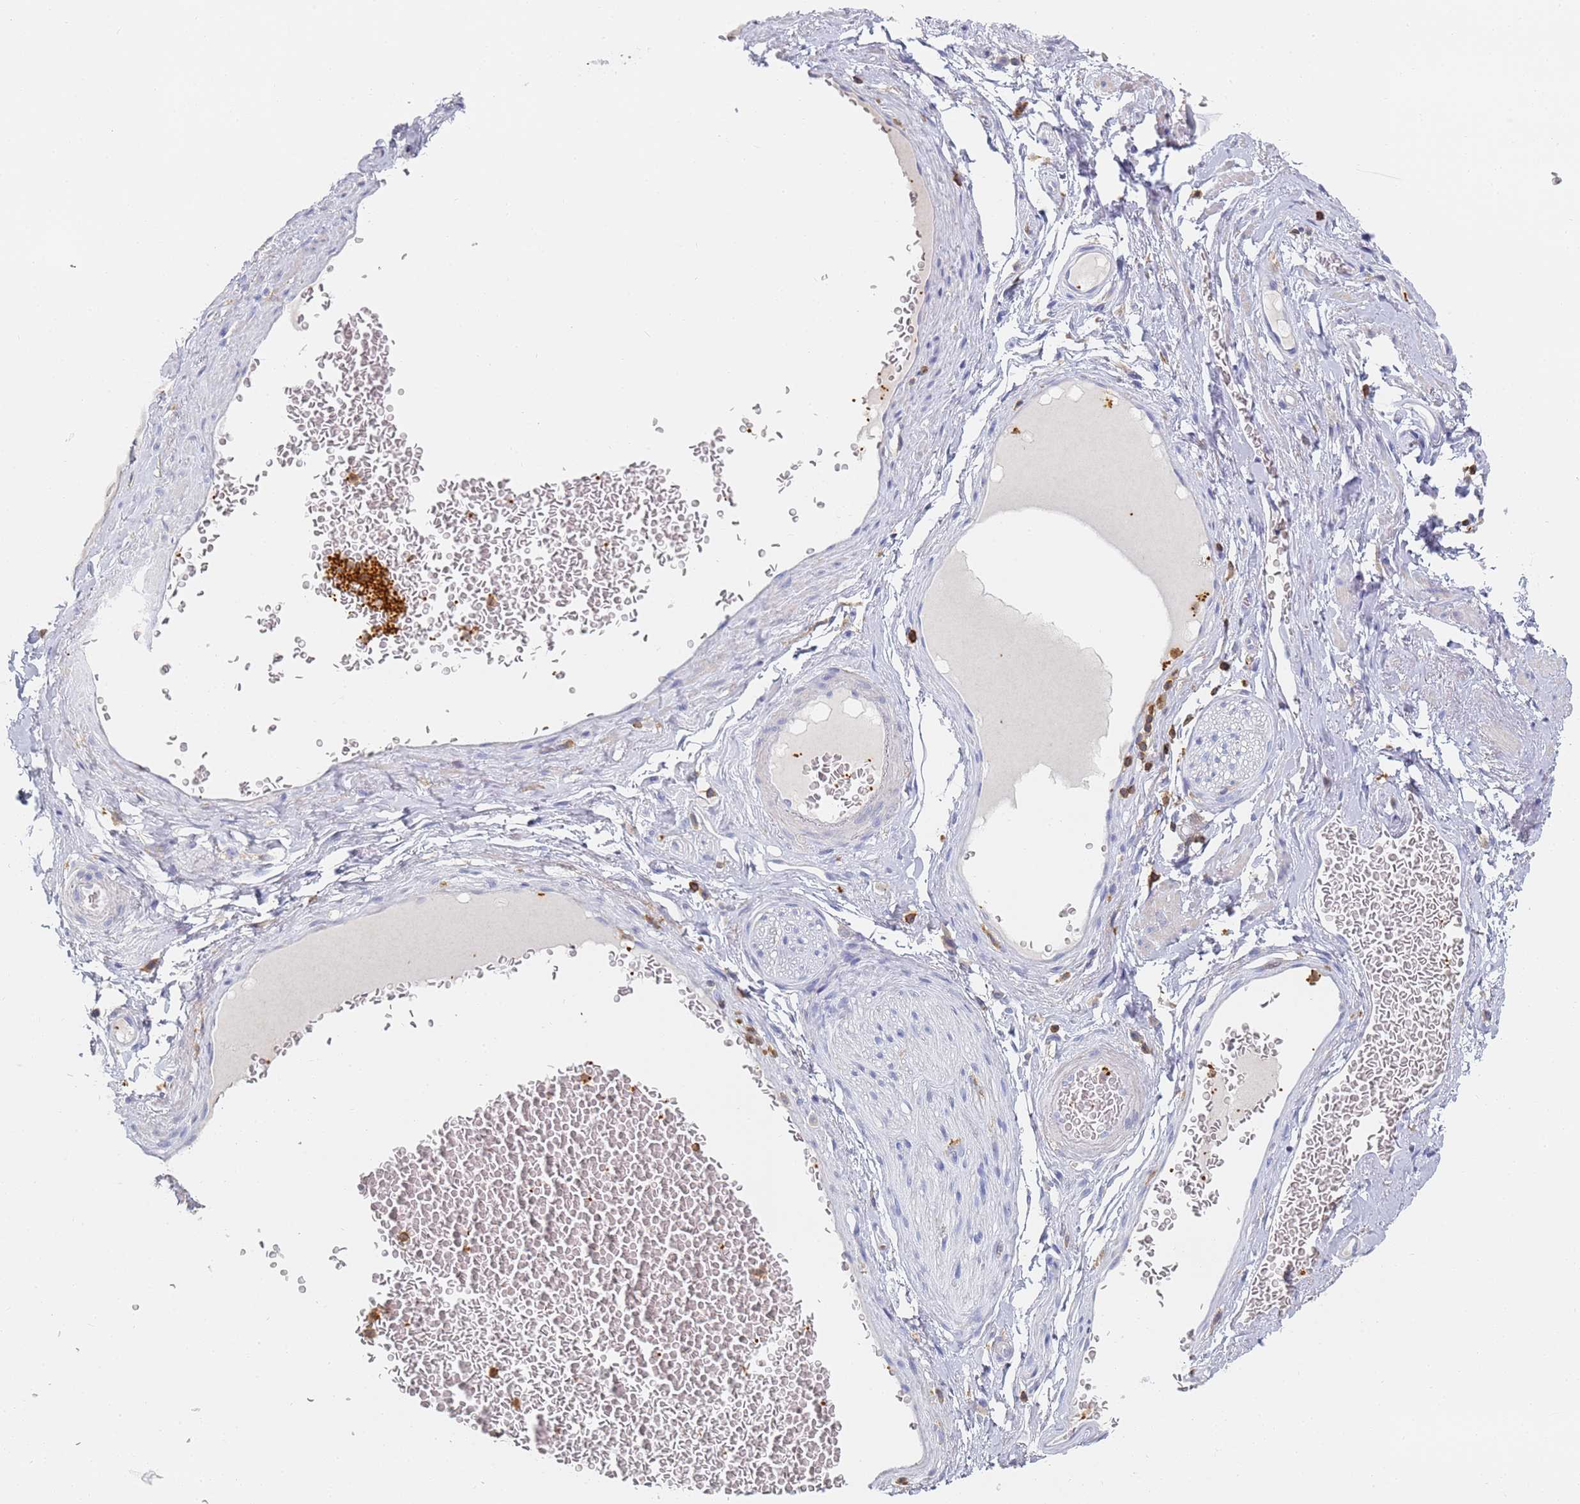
{"staining": {"intensity": "negative", "quantity": "none", "location": "none"}, "tissue": "soft tissue", "cell_type": "Fibroblasts", "image_type": "normal", "snomed": [{"axis": "morphology", "description": "Normal tissue, NOS"}, {"axis": "morphology", "description": "Adenocarcinoma, NOS"}, {"axis": "topography", "description": "Rectum"}, {"axis": "topography", "description": "Vagina"}, {"axis": "topography", "description": "Peripheral nerve tissue"}], "caption": "This is an immunohistochemistry histopathology image of benign human soft tissue. There is no positivity in fibroblasts.", "gene": "BIN2", "patient": {"sex": "female", "age": 71}}